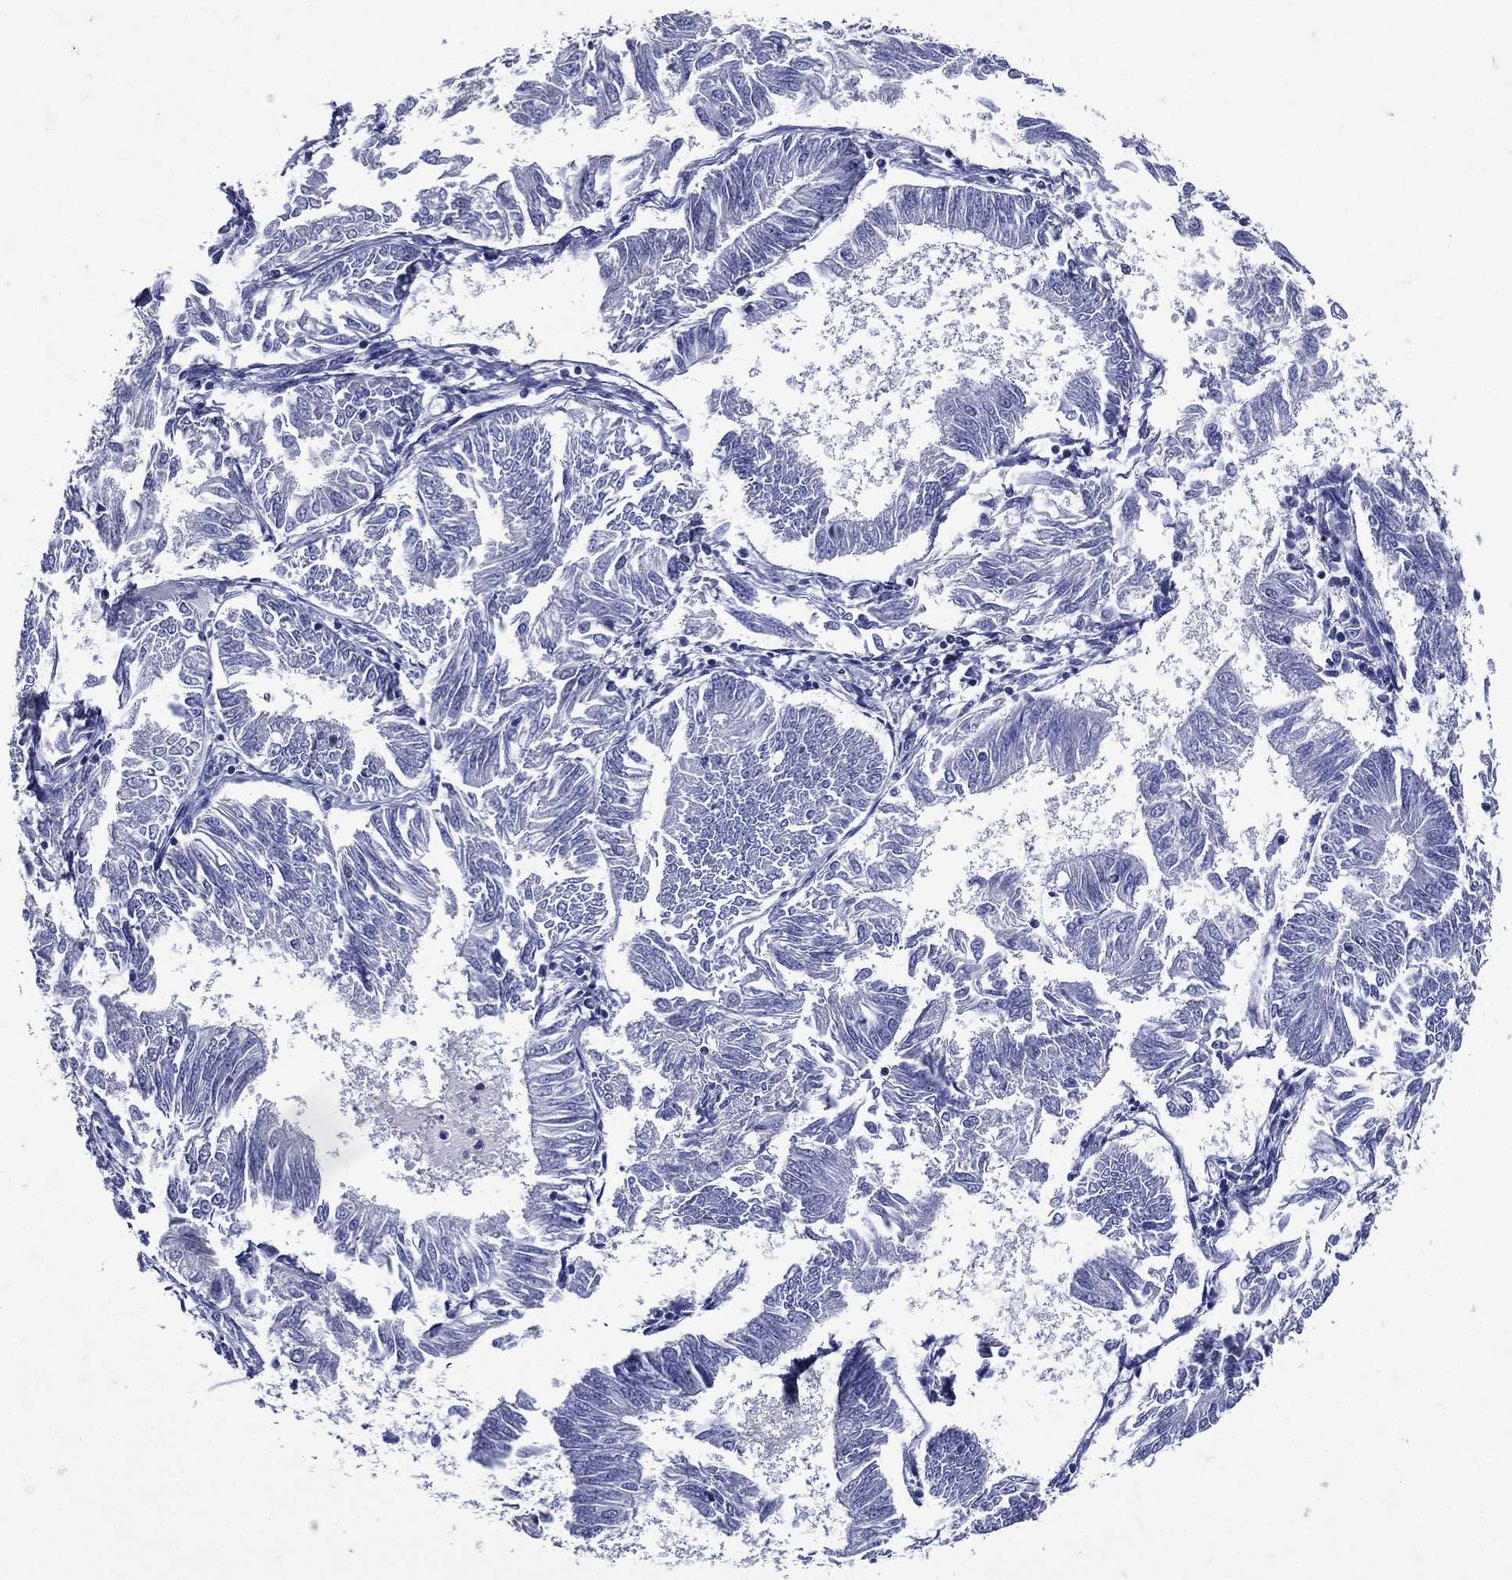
{"staining": {"intensity": "negative", "quantity": "none", "location": "none"}, "tissue": "endometrial cancer", "cell_type": "Tumor cells", "image_type": "cancer", "snomed": [{"axis": "morphology", "description": "Adenocarcinoma, NOS"}, {"axis": "topography", "description": "Endometrium"}], "caption": "DAB immunohistochemical staining of endometrial cancer exhibits no significant positivity in tumor cells.", "gene": "TGM1", "patient": {"sex": "female", "age": 58}}